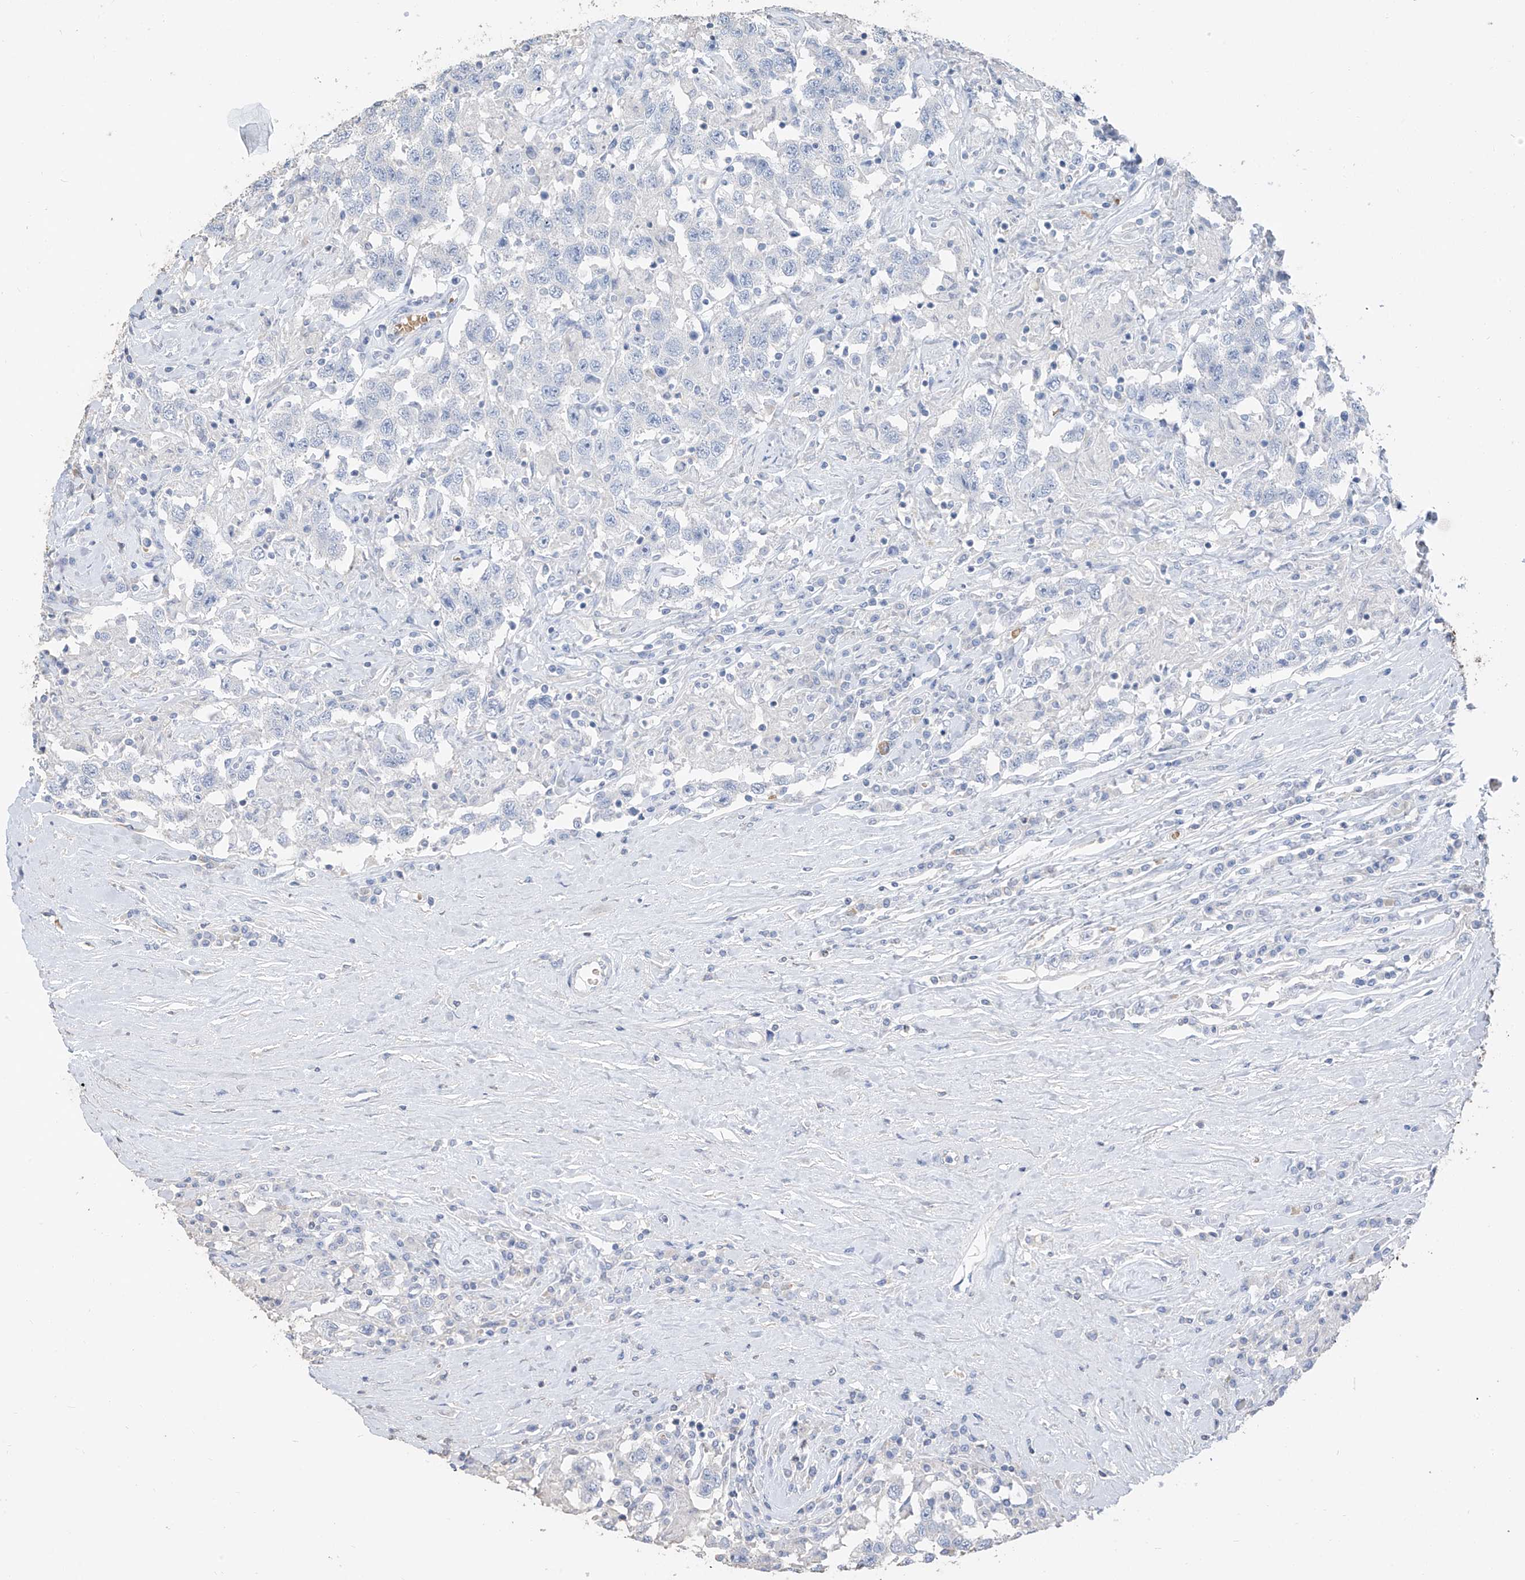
{"staining": {"intensity": "negative", "quantity": "none", "location": "none"}, "tissue": "testis cancer", "cell_type": "Tumor cells", "image_type": "cancer", "snomed": [{"axis": "morphology", "description": "Seminoma, NOS"}, {"axis": "topography", "description": "Testis"}], "caption": "The immunohistochemistry (IHC) micrograph has no significant staining in tumor cells of testis cancer (seminoma) tissue.", "gene": "PAFAH1B3", "patient": {"sex": "male", "age": 41}}